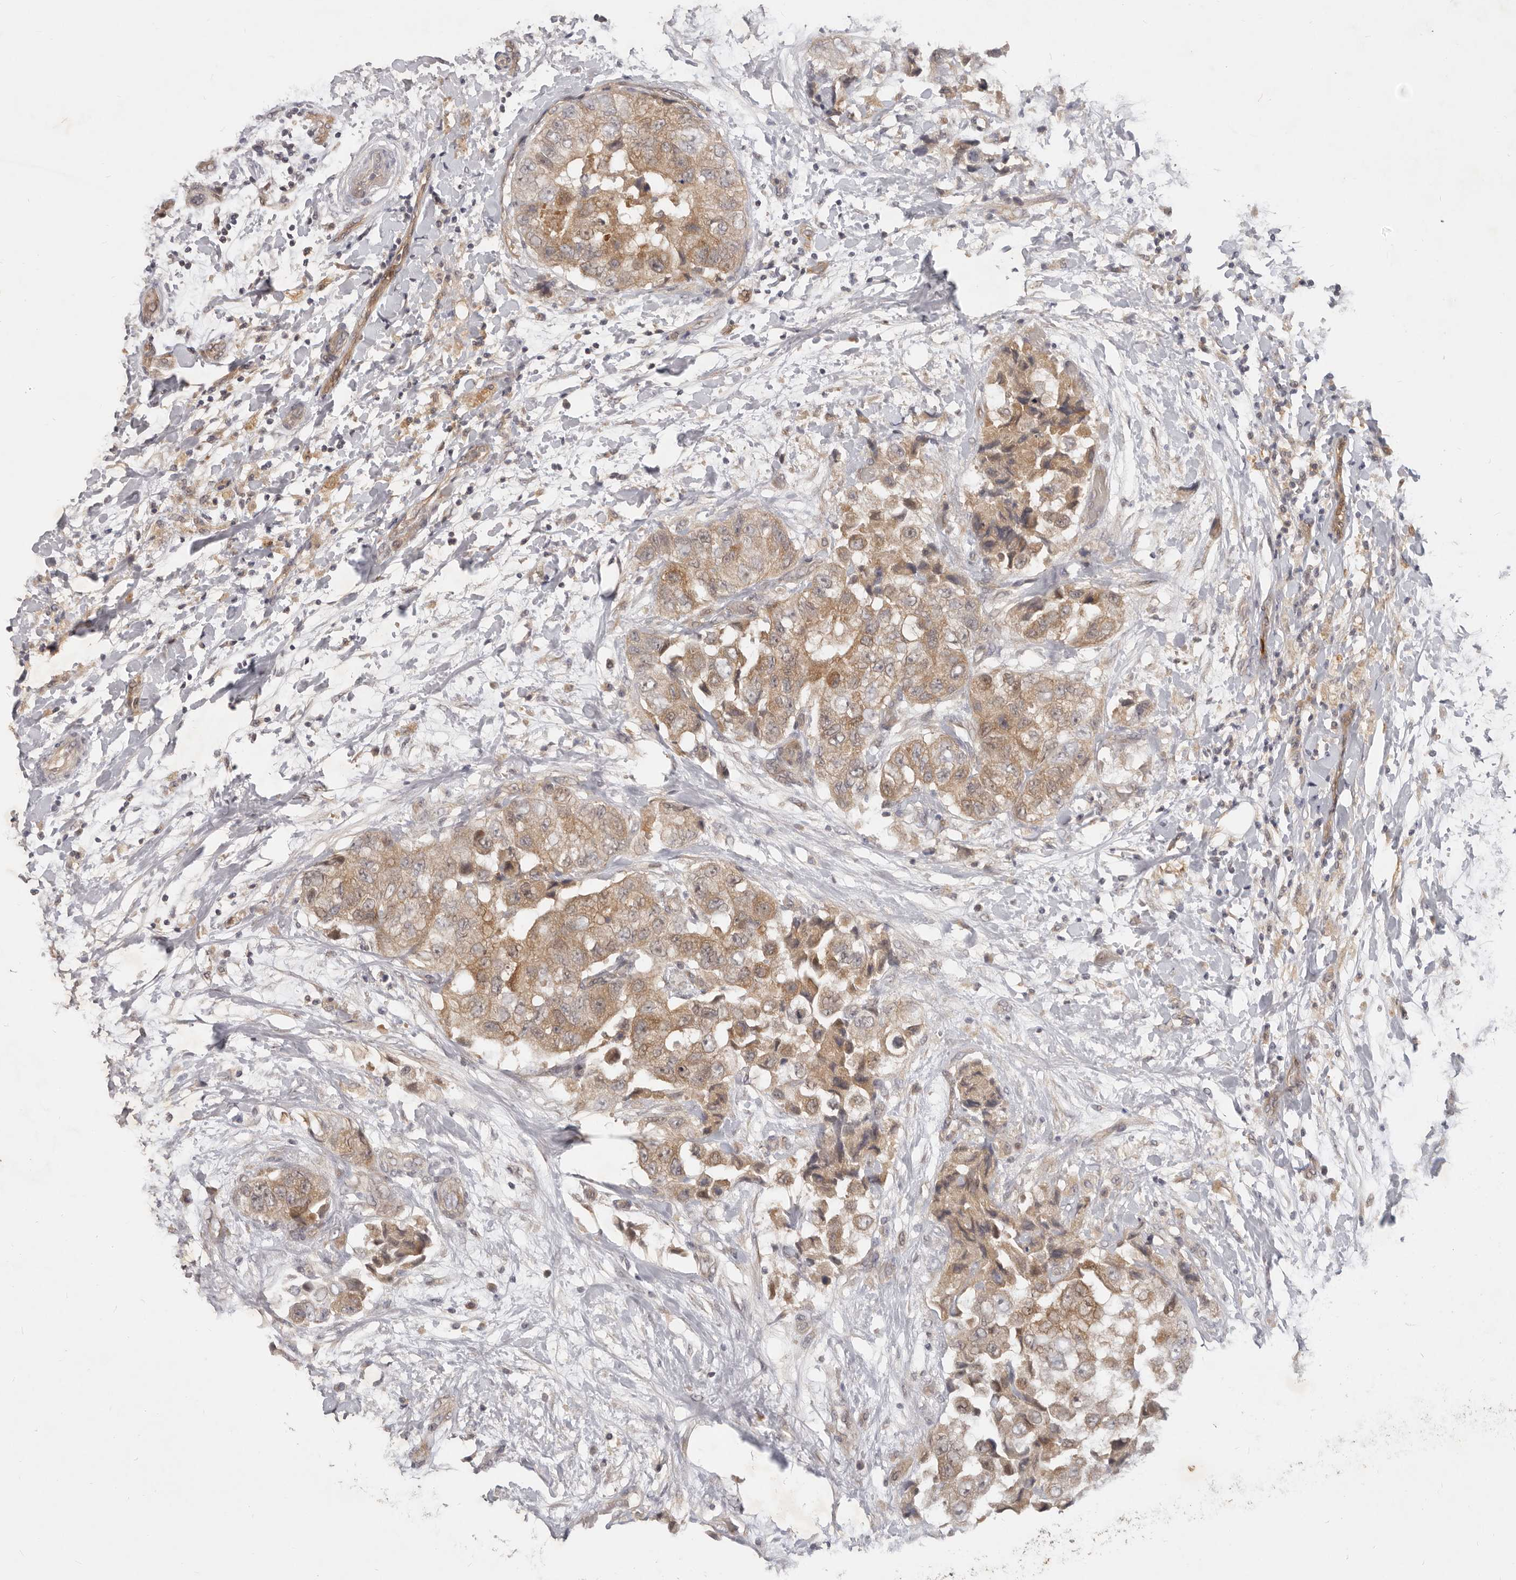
{"staining": {"intensity": "moderate", "quantity": ">75%", "location": "cytoplasmic/membranous"}, "tissue": "breast cancer", "cell_type": "Tumor cells", "image_type": "cancer", "snomed": [{"axis": "morphology", "description": "Normal tissue, NOS"}, {"axis": "morphology", "description": "Duct carcinoma"}, {"axis": "topography", "description": "Breast"}], "caption": "Protein staining of breast cancer (infiltrating ductal carcinoma) tissue exhibits moderate cytoplasmic/membranous expression in about >75% of tumor cells.", "gene": "USP49", "patient": {"sex": "female", "age": 62}}